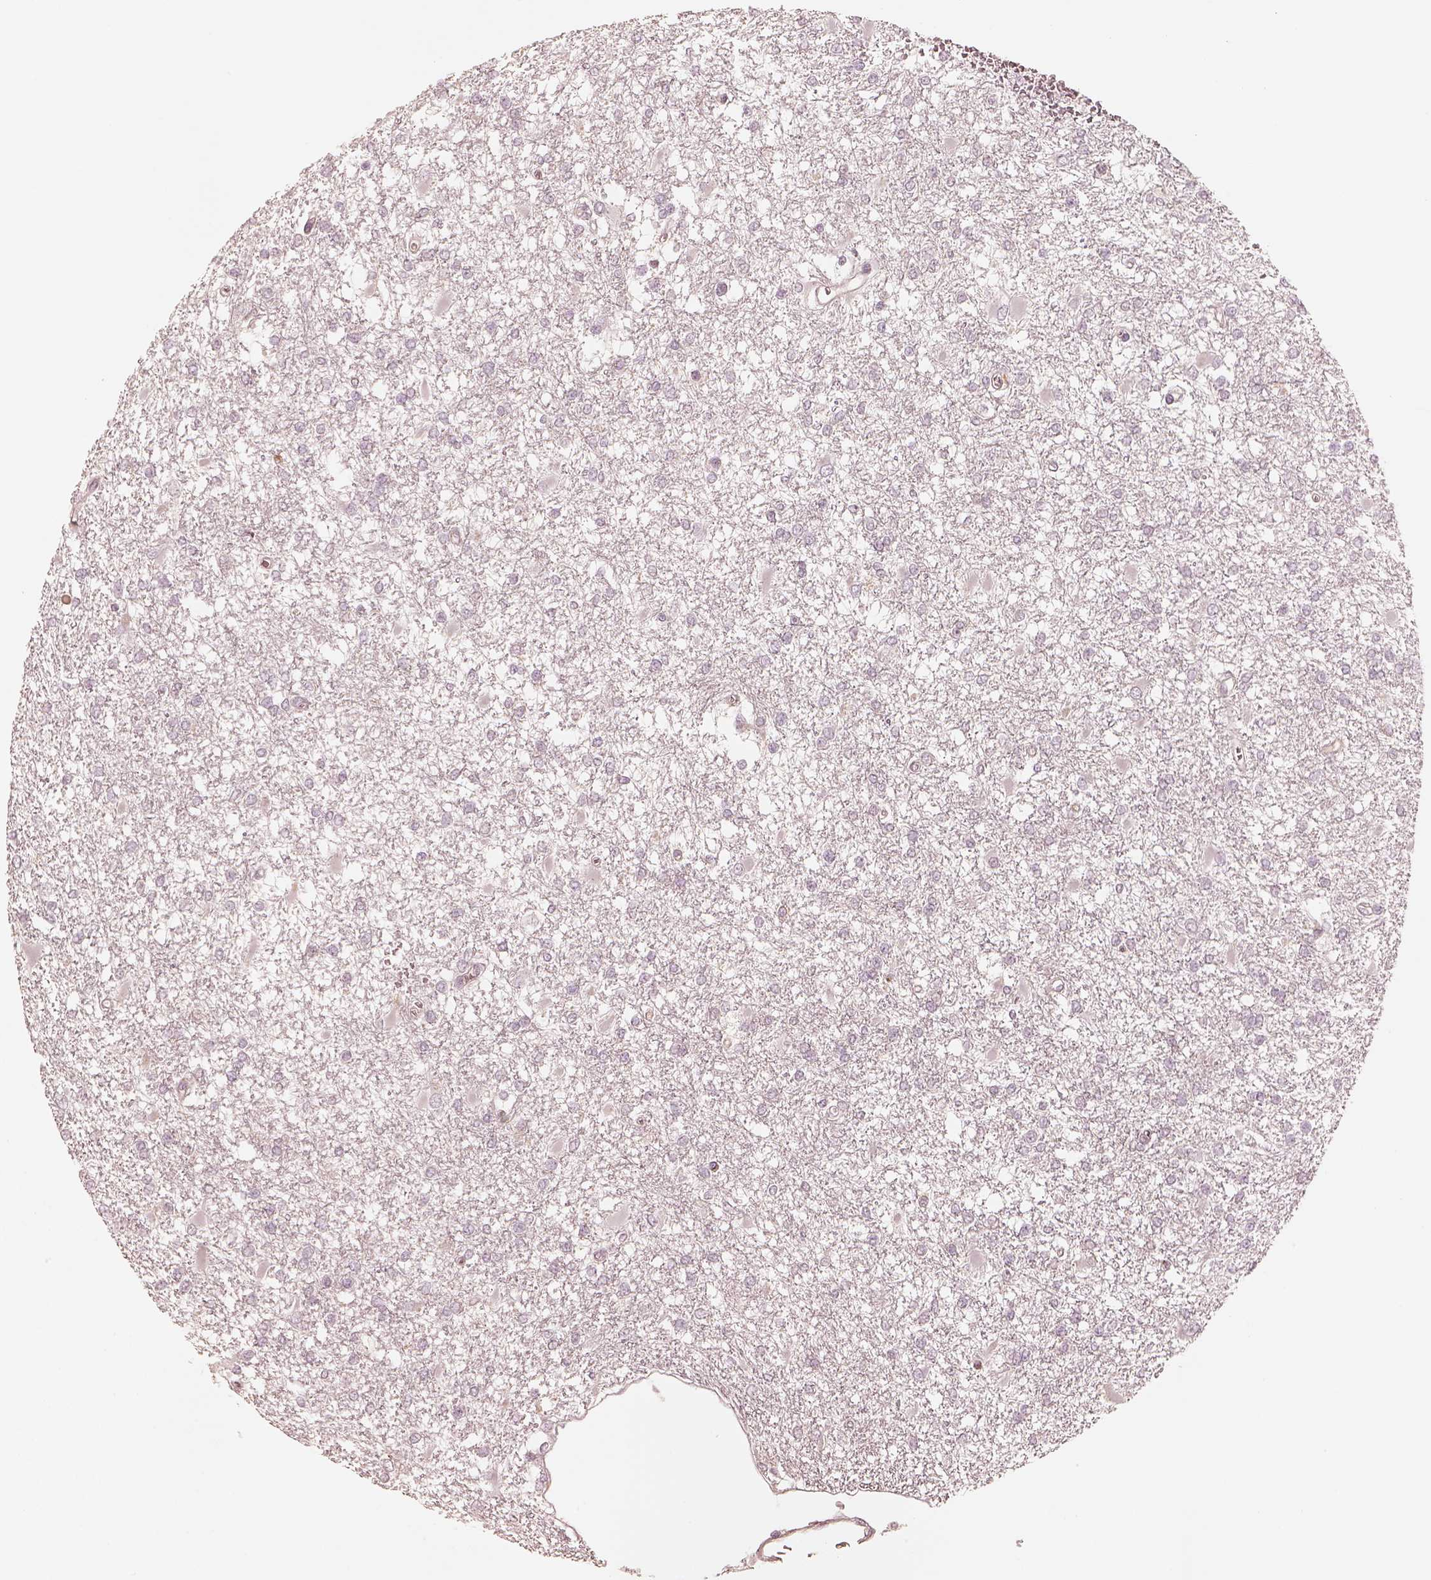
{"staining": {"intensity": "negative", "quantity": "none", "location": "none"}, "tissue": "glioma", "cell_type": "Tumor cells", "image_type": "cancer", "snomed": [{"axis": "morphology", "description": "Glioma, malignant, High grade"}, {"axis": "topography", "description": "Cerebral cortex"}], "caption": "Tumor cells show no significant expression in glioma.", "gene": "GORASP2", "patient": {"sex": "male", "age": 79}}